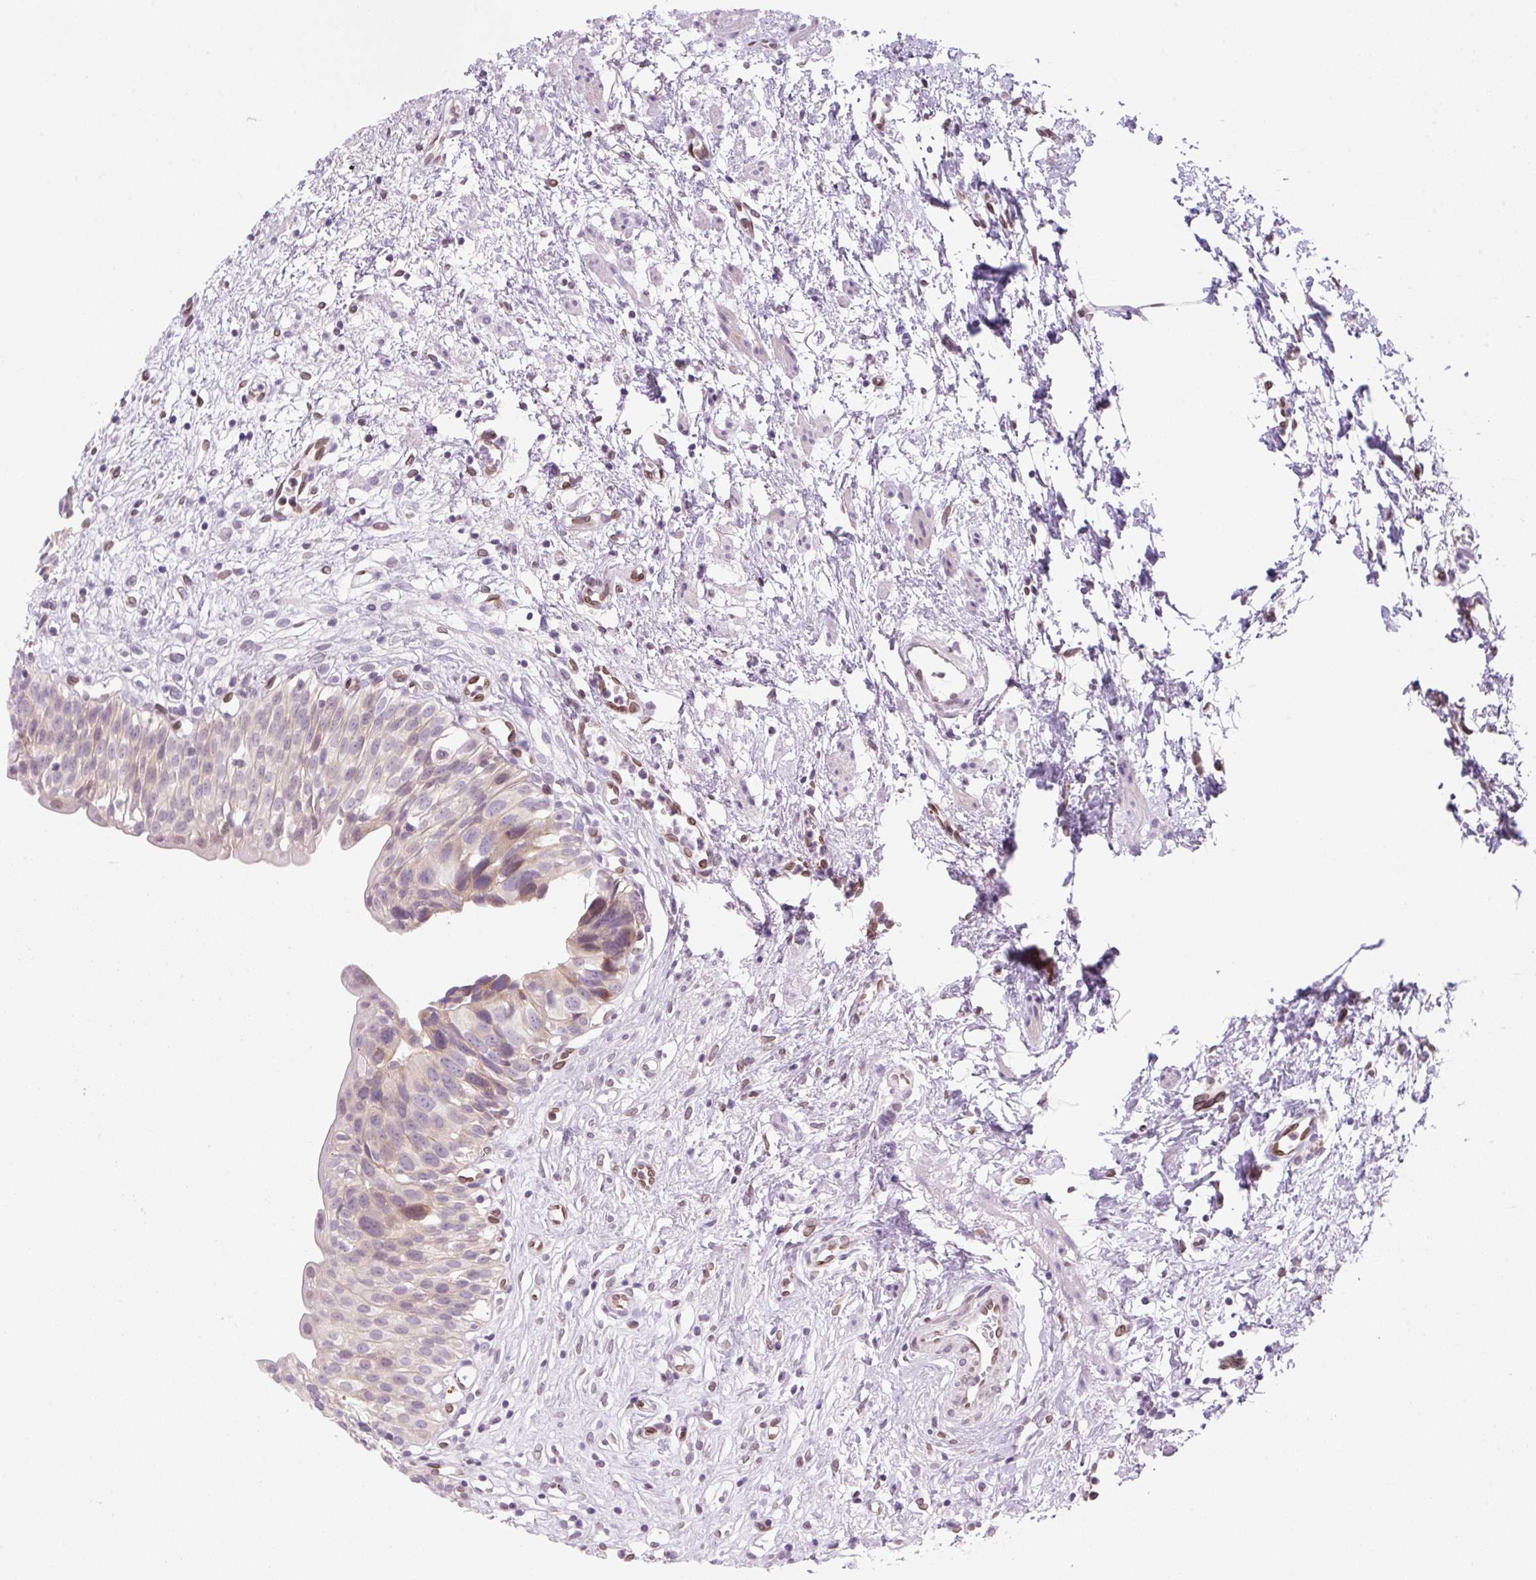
{"staining": {"intensity": "weak", "quantity": "25%-75%", "location": "nuclear"}, "tissue": "urinary bladder", "cell_type": "Urothelial cells", "image_type": "normal", "snomed": [{"axis": "morphology", "description": "Normal tissue, NOS"}, {"axis": "topography", "description": "Urinary bladder"}], "caption": "Weak nuclear protein staining is appreciated in about 25%-75% of urothelial cells in urinary bladder. The staining is performed using DAB (3,3'-diaminobenzidine) brown chromogen to label protein expression. The nuclei are counter-stained blue using hematoxylin.", "gene": "SYNE3", "patient": {"sex": "male", "age": 51}}